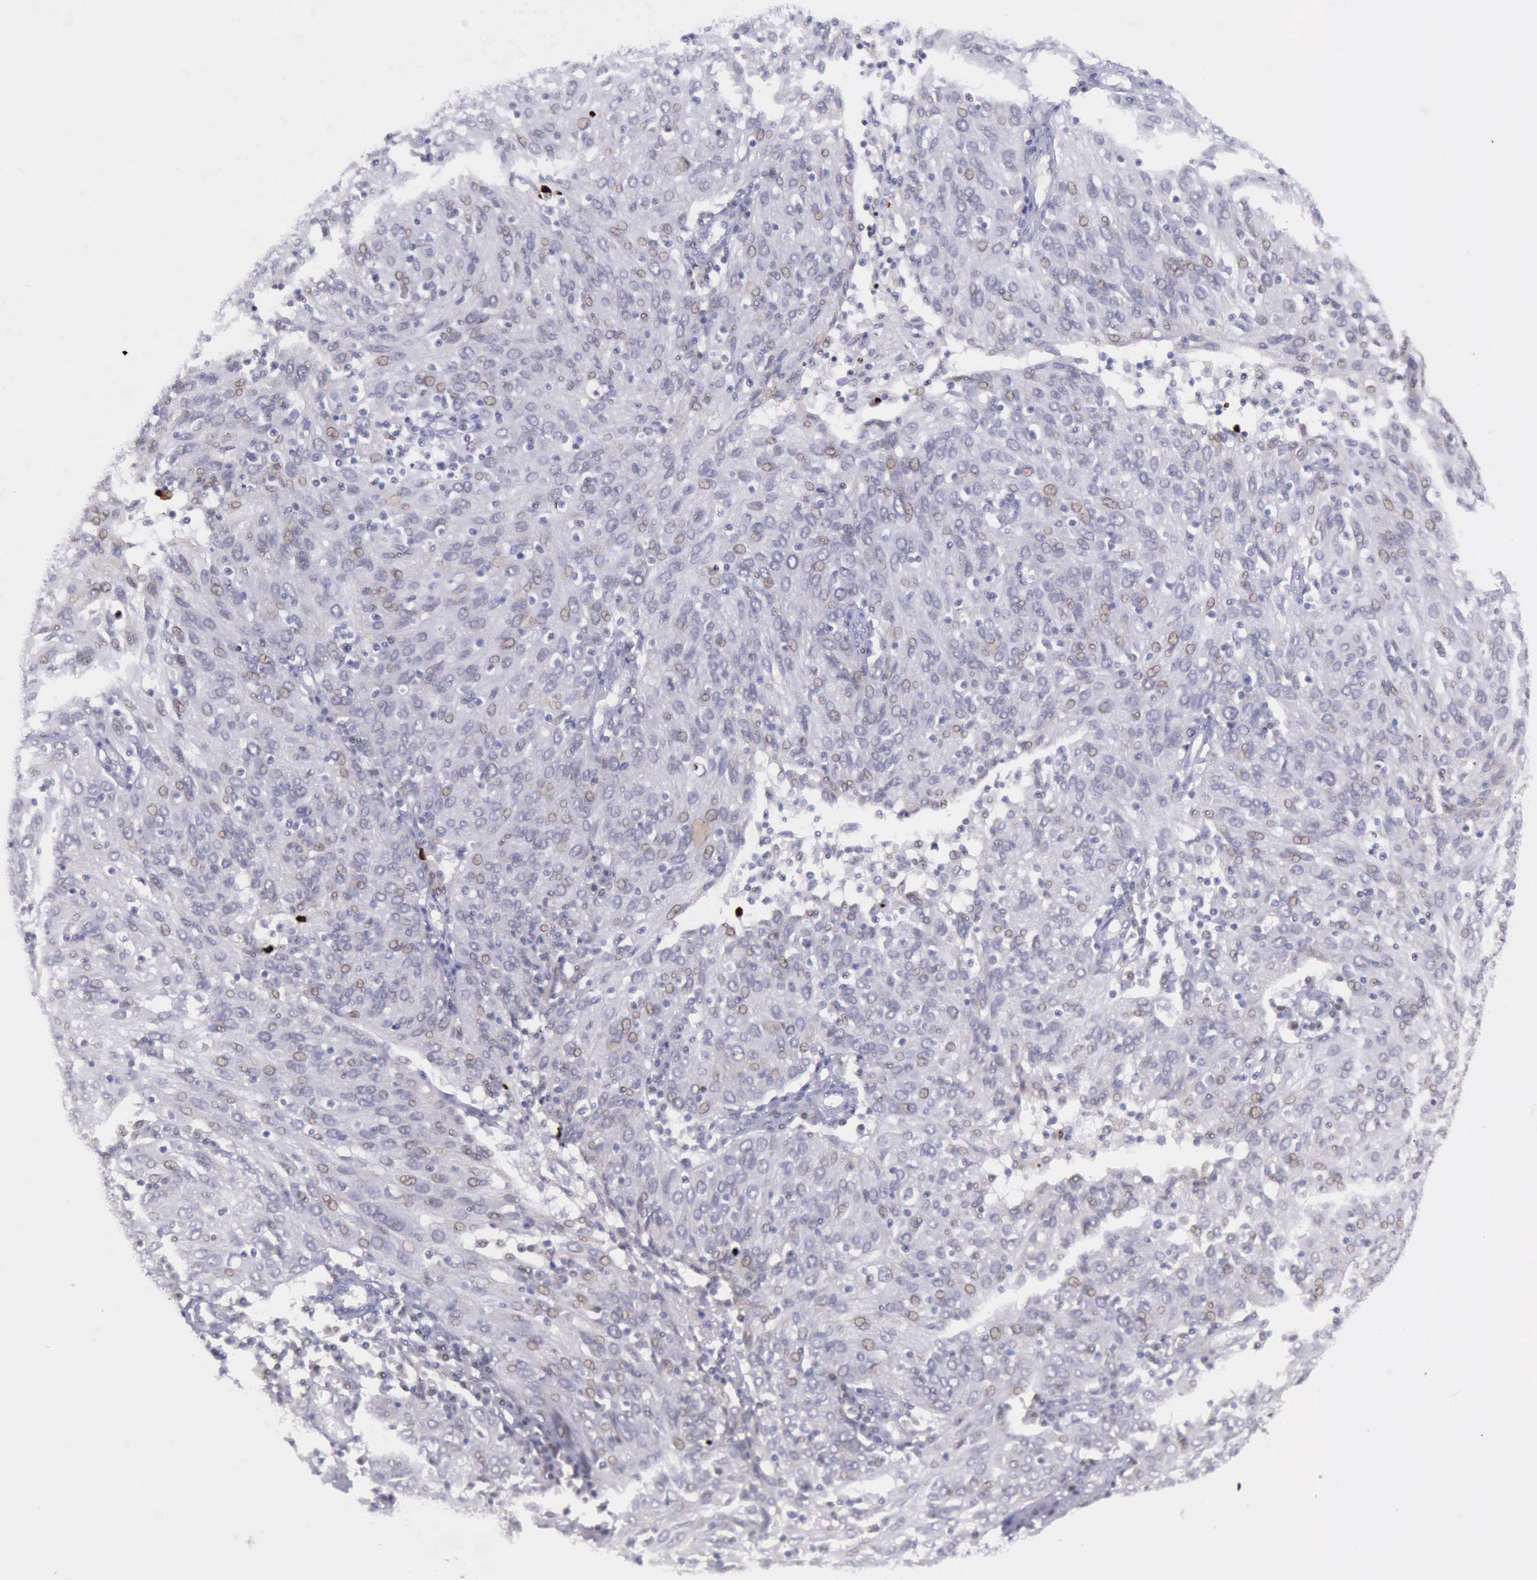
{"staining": {"intensity": "weak", "quantity": "25%-75%", "location": "nuclear"}, "tissue": "ovarian cancer", "cell_type": "Tumor cells", "image_type": "cancer", "snomed": [{"axis": "morphology", "description": "Carcinoma, endometroid"}, {"axis": "topography", "description": "Ovary"}], "caption": "Brown immunohistochemical staining in human ovarian endometroid carcinoma demonstrates weak nuclear staining in approximately 25%-75% of tumor cells.", "gene": "PARP1", "patient": {"sex": "female", "age": 50}}